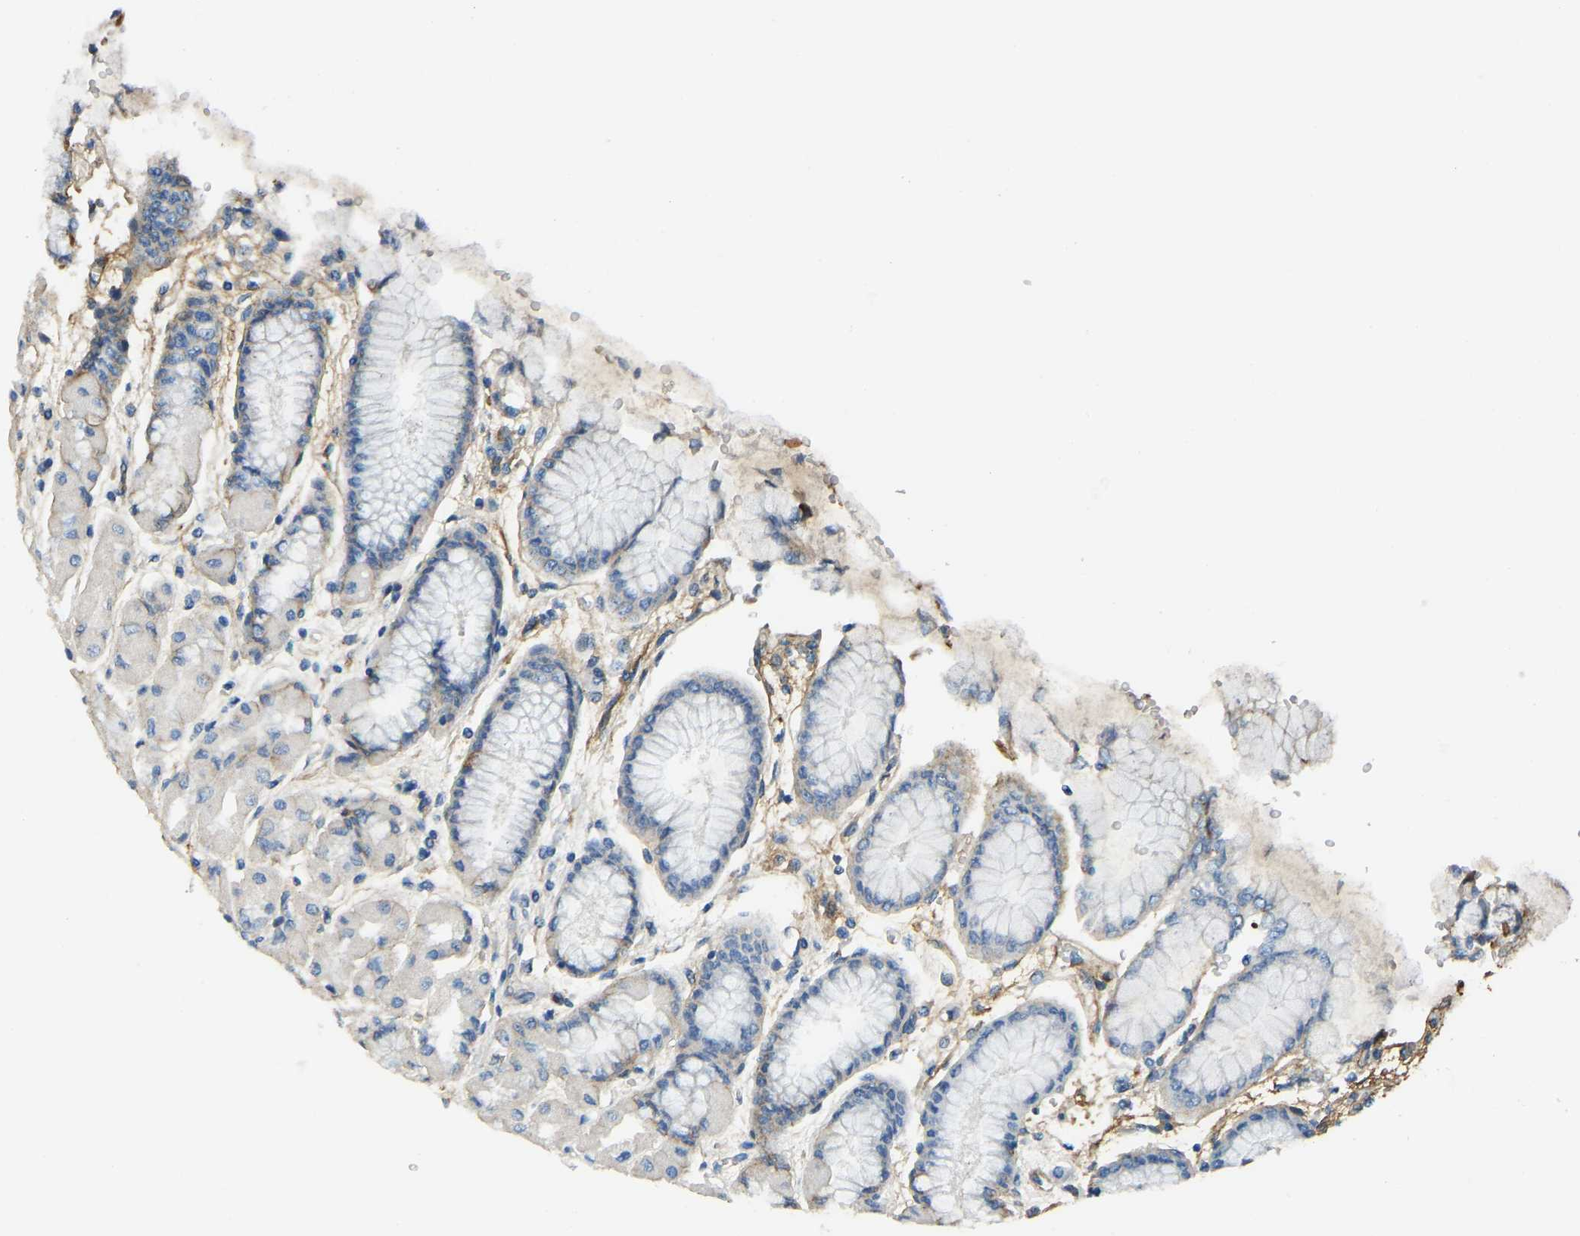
{"staining": {"intensity": "negative", "quantity": "none", "location": "none"}, "tissue": "stomach", "cell_type": "Glandular cells", "image_type": "normal", "snomed": [{"axis": "morphology", "description": "Normal tissue, NOS"}, {"axis": "topography", "description": "Stomach, upper"}], "caption": "Stomach stained for a protein using immunohistochemistry exhibits no positivity glandular cells.", "gene": "THBS4", "patient": {"sex": "female", "age": 56}}